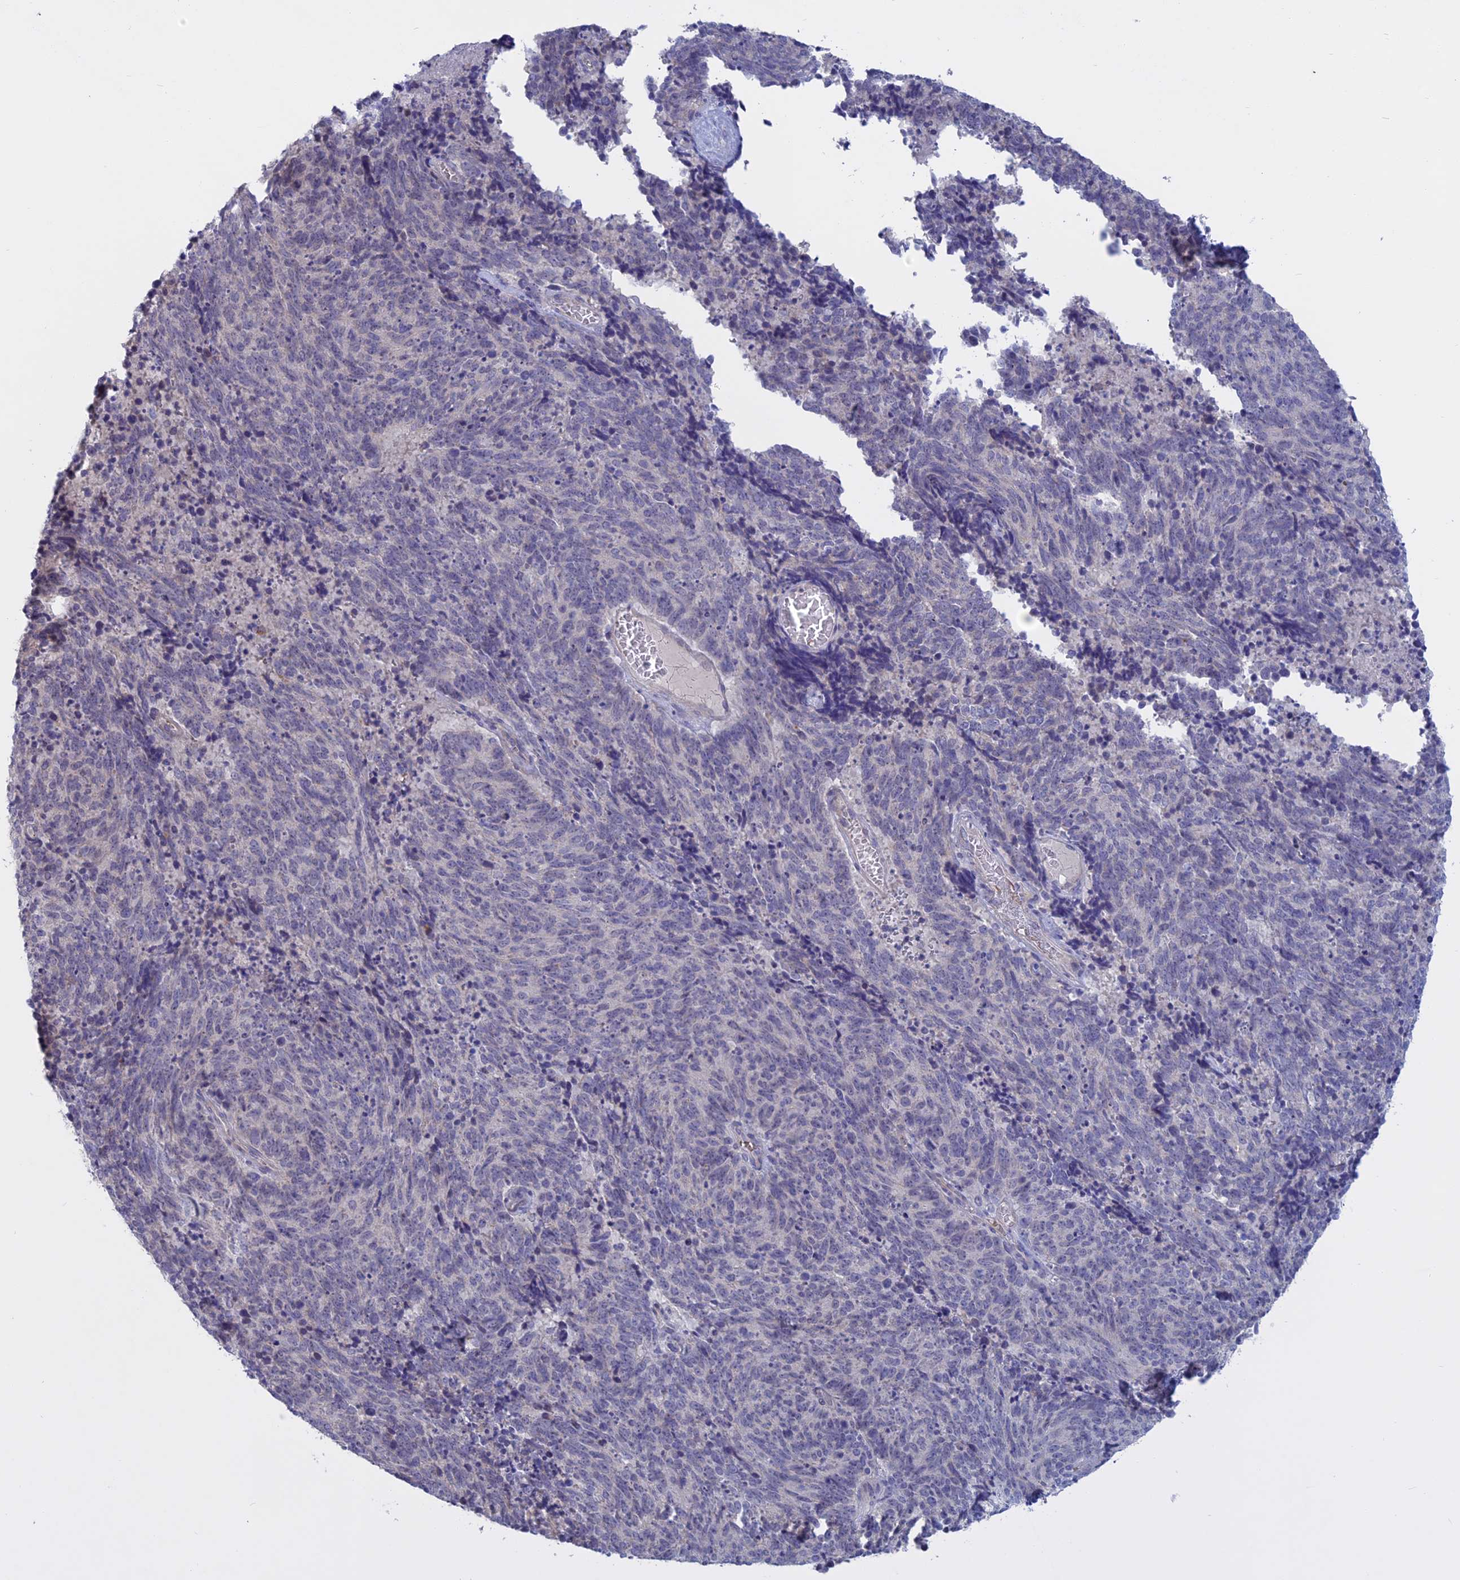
{"staining": {"intensity": "negative", "quantity": "none", "location": "none"}, "tissue": "cervical cancer", "cell_type": "Tumor cells", "image_type": "cancer", "snomed": [{"axis": "morphology", "description": "Squamous cell carcinoma, NOS"}, {"axis": "topography", "description": "Cervix"}], "caption": "Immunohistochemical staining of squamous cell carcinoma (cervical) displays no significant expression in tumor cells. (Stains: DAB IHC with hematoxylin counter stain, Microscopy: brightfield microscopy at high magnification).", "gene": "SLC2A6", "patient": {"sex": "female", "age": 29}}